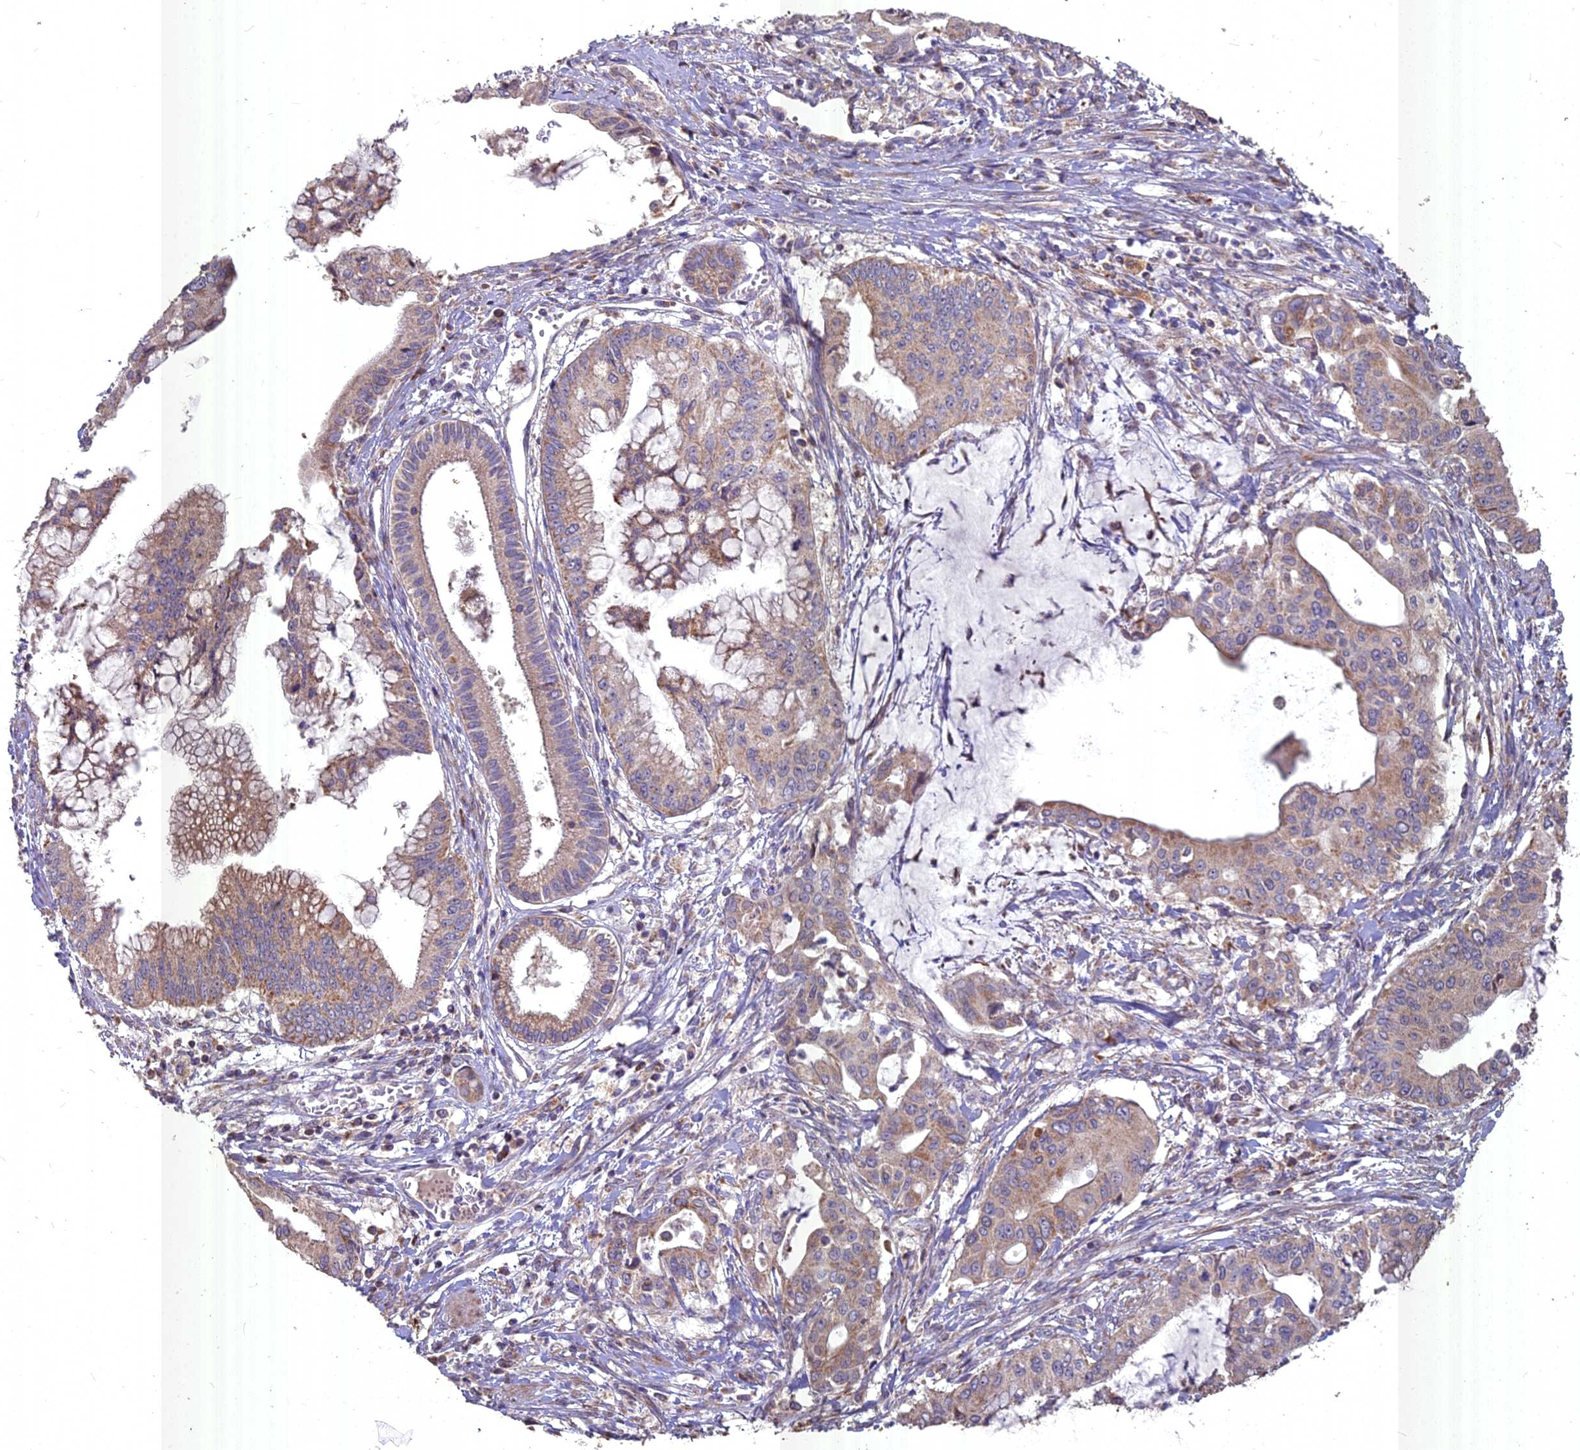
{"staining": {"intensity": "moderate", "quantity": ">75%", "location": "cytoplasmic/membranous"}, "tissue": "pancreatic cancer", "cell_type": "Tumor cells", "image_type": "cancer", "snomed": [{"axis": "morphology", "description": "Adenocarcinoma, NOS"}, {"axis": "topography", "description": "Pancreas"}], "caption": "Human pancreatic cancer (adenocarcinoma) stained for a protein (brown) reveals moderate cytoplasmic/membranous positive staining in approximately >75% of tumor cells.", "gene": "COX11", "patient": {"sex": "male", "age": 46}}